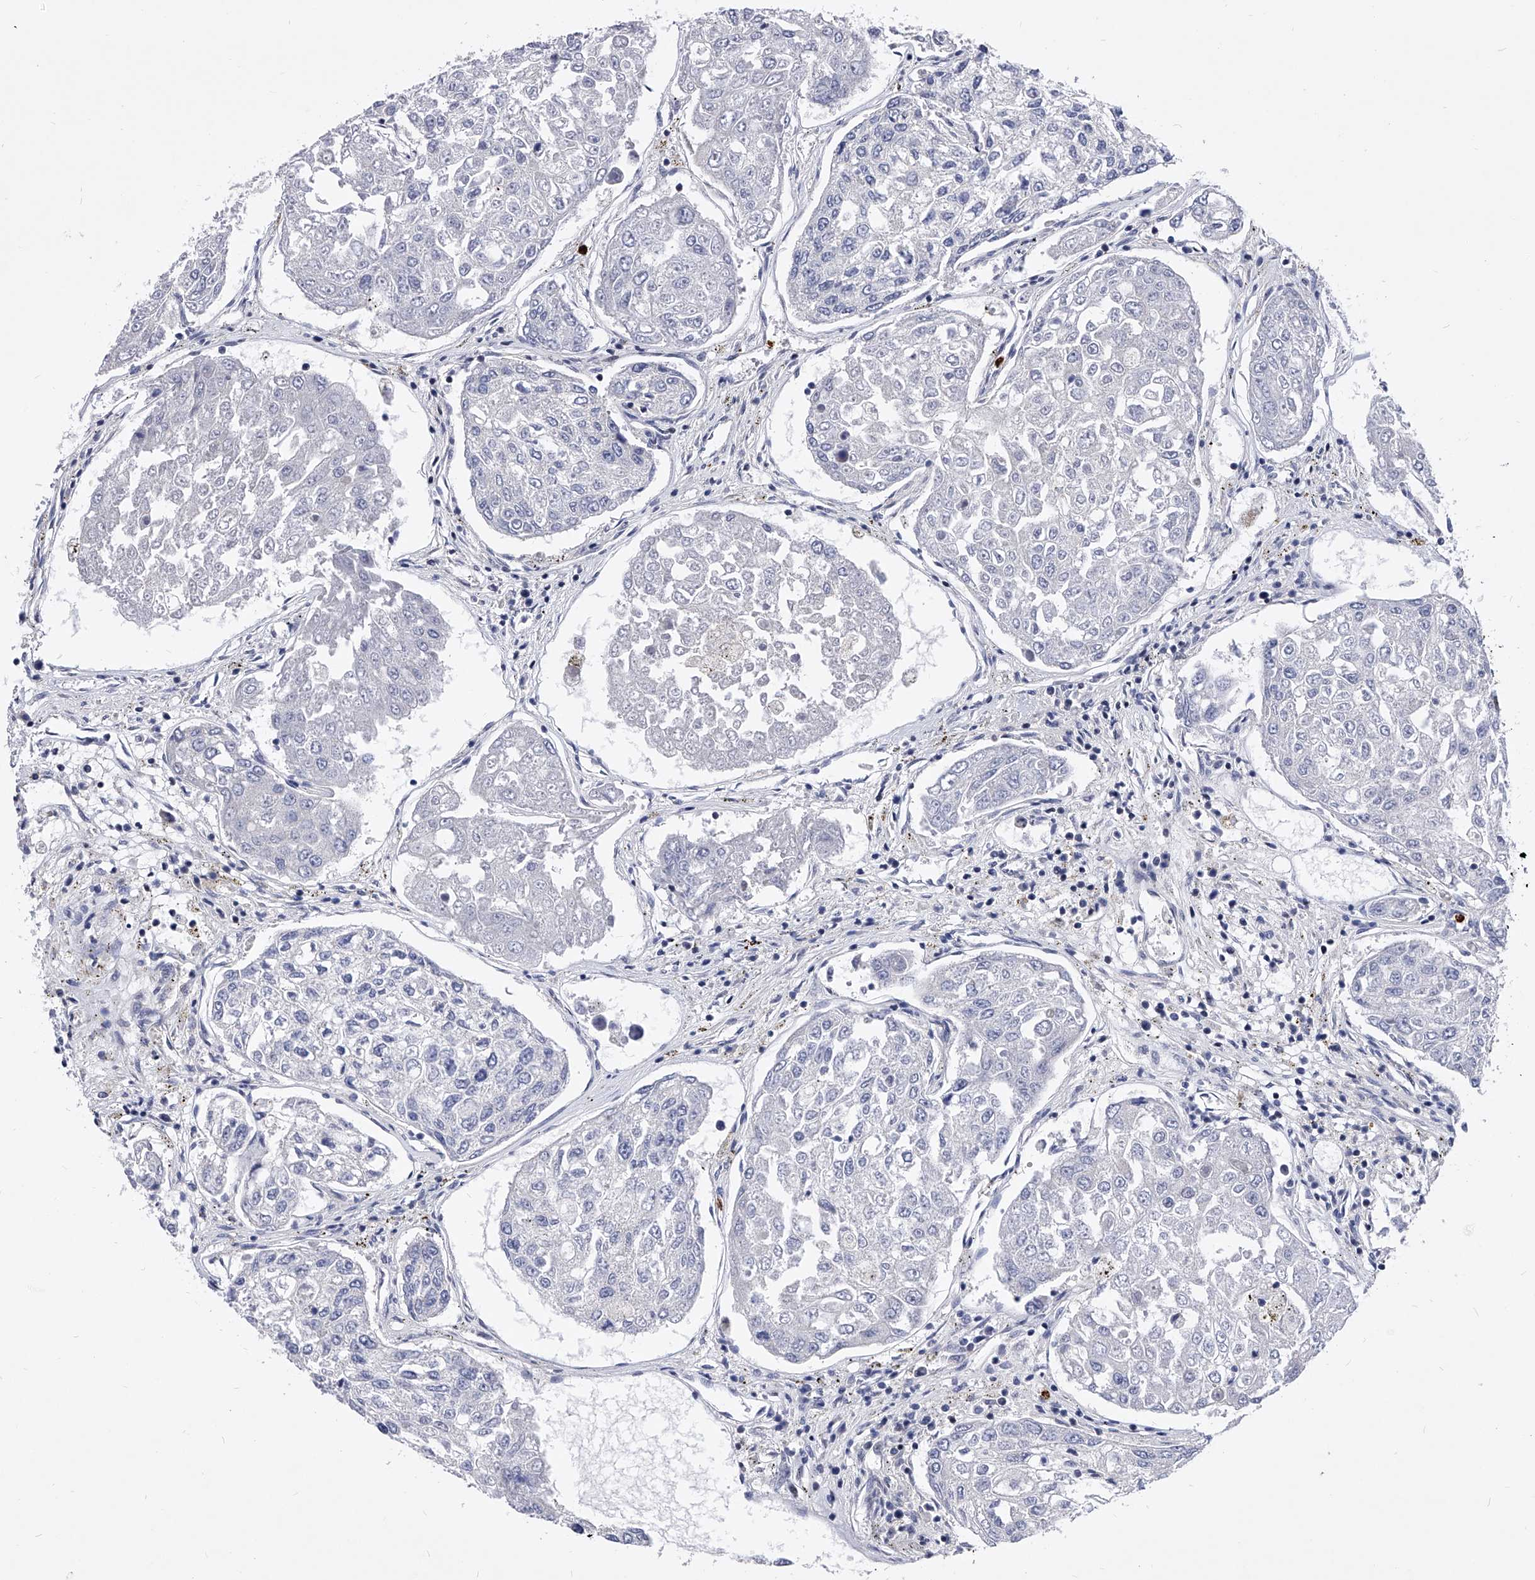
{"staining": {"intensity": "negative", "quantity": "none", "location": "none"}, "tissue": "urothelial cancer", "cell_type": "Tumor cells", "image_type": "cancer", "snomed": [{"axis": "morphology", "description": "Urothelial carcinoma, High grade"}, {"axis": "topography", "description": "Lymph node"}, {"axis": "topography", "description": "Urinary bladder"}], "caption": "Immunohistochemistry (IHC) photomicrograph of urothelial cancer stained for a protein (brown), which displays no staining in tumor cells.", "gene": "TESK2", "patient": {"sex": "male", "age": 51}}